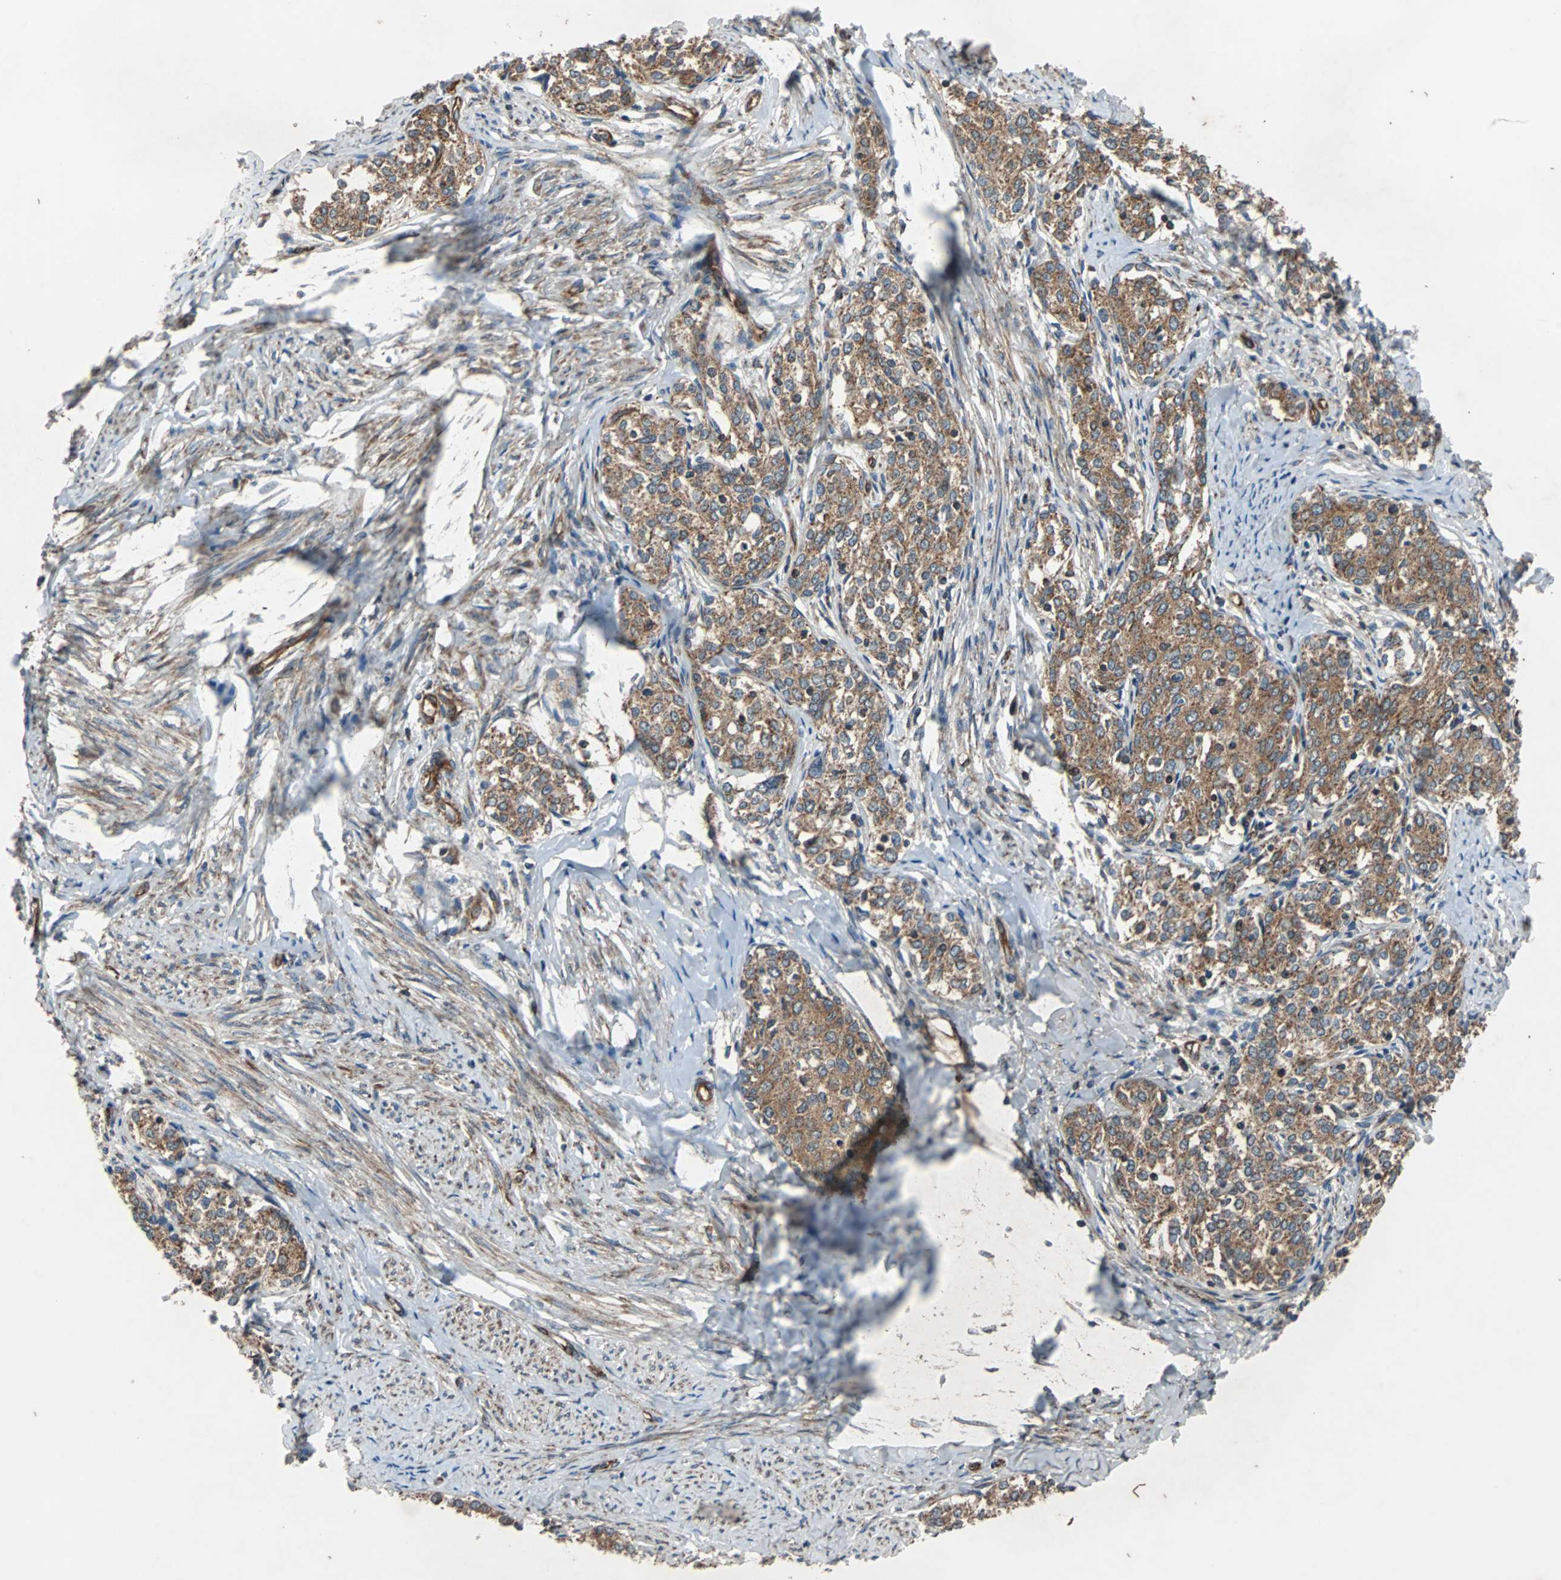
{"staining": {"intensity": "moderate", "quantity": ">75%", "location": "cytoplasmic/membranous"}, "tissue": "cervical cancer", "cell_type": "Tumor cells", "image_type": "cancer", "snomed": [{"axis": "morphology", "description": "Squamous cell carcinoma, NOS"}, {"axis": "morphology", "description": "Adenocarcinoma, NOS"}, {"axis": "topography", "description": "Cervix"}], "caption": "Tumor cells exhibit moderate cytoplasmic/membranous expression in about >75% of cells in adenocarcinoma (cervical).", "gene": "ACTR3", "patient": {"sex": "female", "age": 52}}